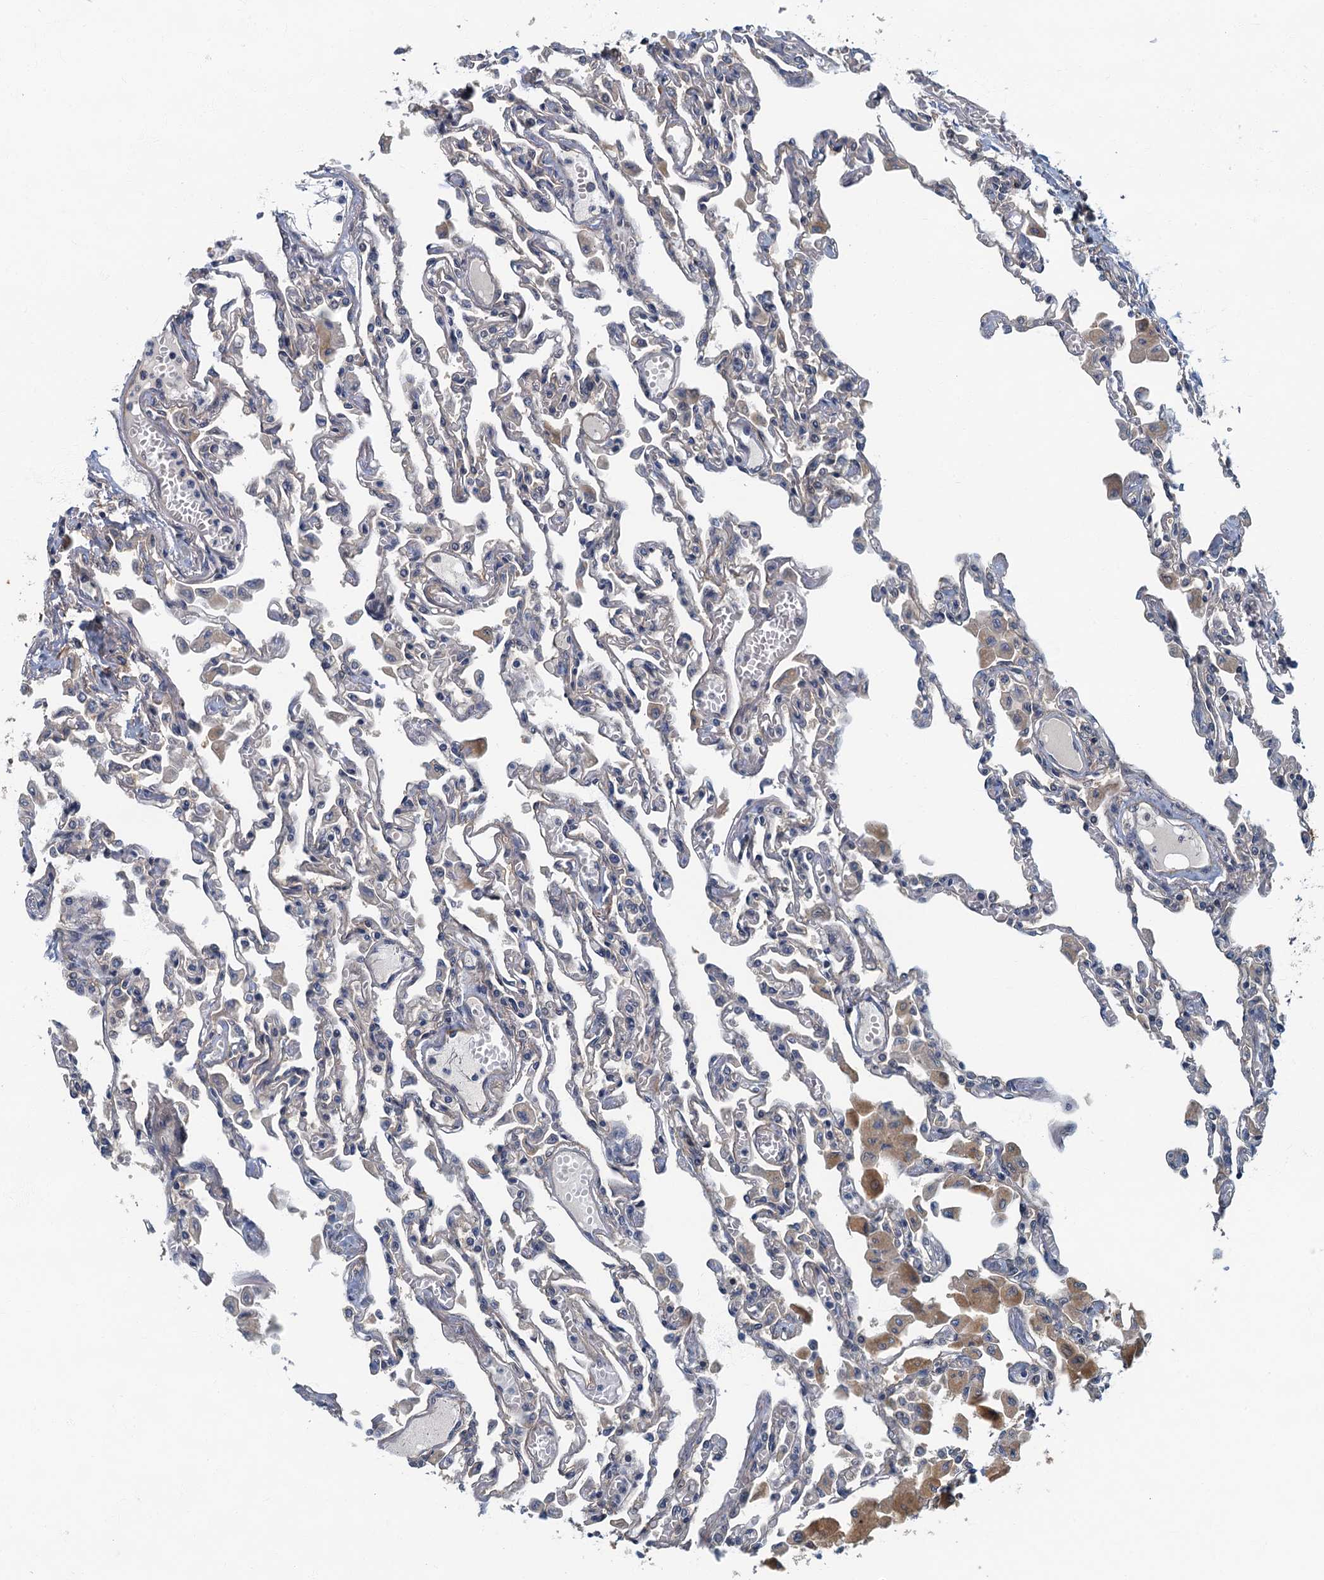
{"staining": {"intensity": "negative", "quantity": "none", "location": "none"}, "tissue": "lung", "cell_type": "Alveolar cells", "image_type": "normal", "snomed": [{"axis": "morphology", "description": "Normal tissue, NOS"}, {"axis": "topography", "description": "Bronchus"}, {"axis": "topography", "description": "Lung"}], "caption": "Alveolar cells are negative for protein expression in unremarkable human lung. (Brightfield microscopy of DAB (3,3'-diaminobenzidine) immunohistochemistry (IHC) at high magnification).", "gene": "CKAP2L", "patient": {"sex": "female", "age": 49}}